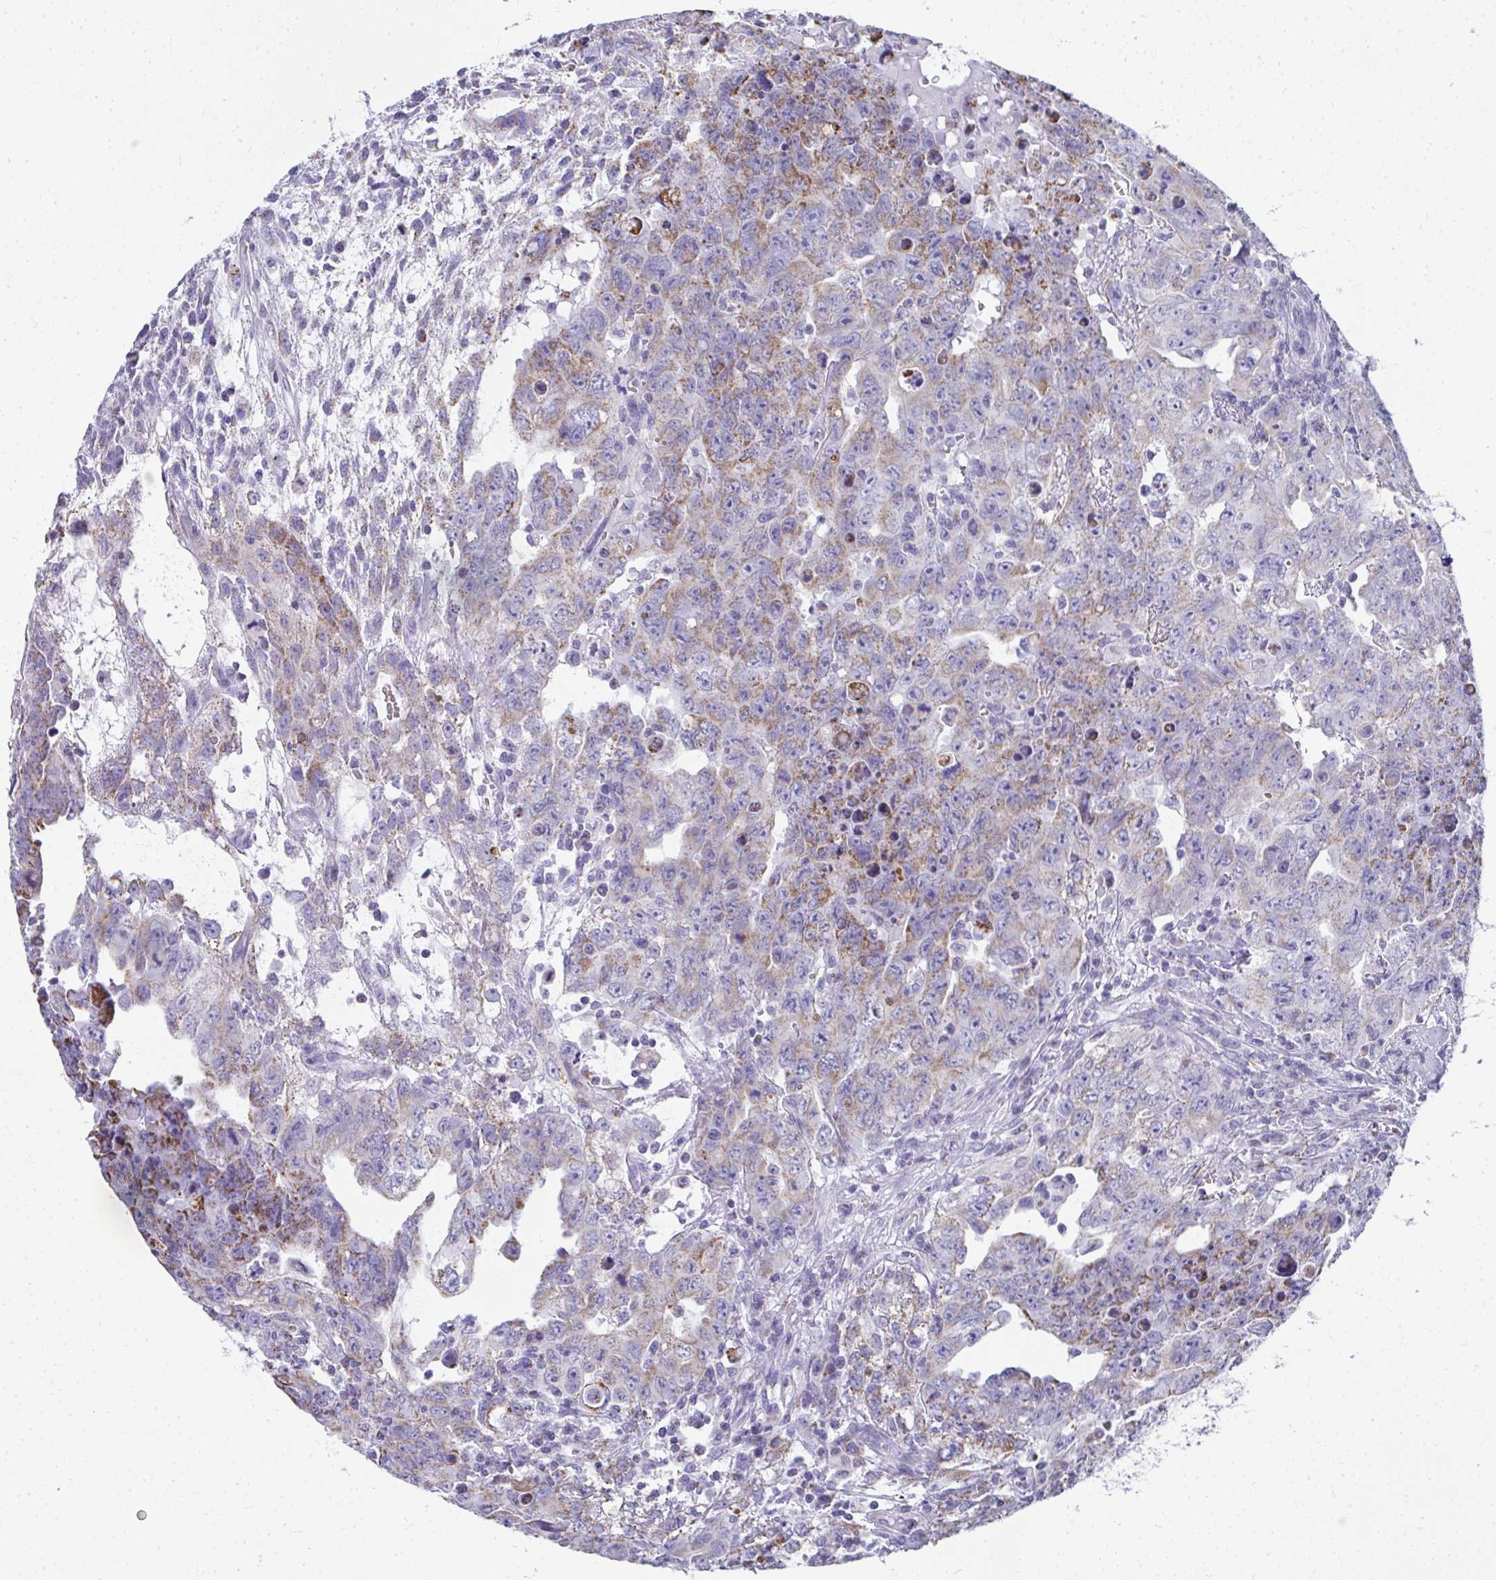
{"staining": {"intensity": "moderate", "quantity": "25%-75%", "location": "cytoplasmic/membranous"}, "tissue": "testis cancer", "cell_type": "Tumor cells", "image_type": "cancer", "snomed": [{"axis": "morphology", "description": "Carcinoma, Embryonal, NOS"}, {"axis": "topography", "description": "Testis"}], "caption": "The histopathology image displays immunohistochemical staining of testis cancer (embryonal carcinoma). There is moderate cytoplasmic/membranous staining is present in approximately 25%-75% of tumor cells.", "gene": "SLC6A1", "patient": {"sex": "male", "age": 24}}